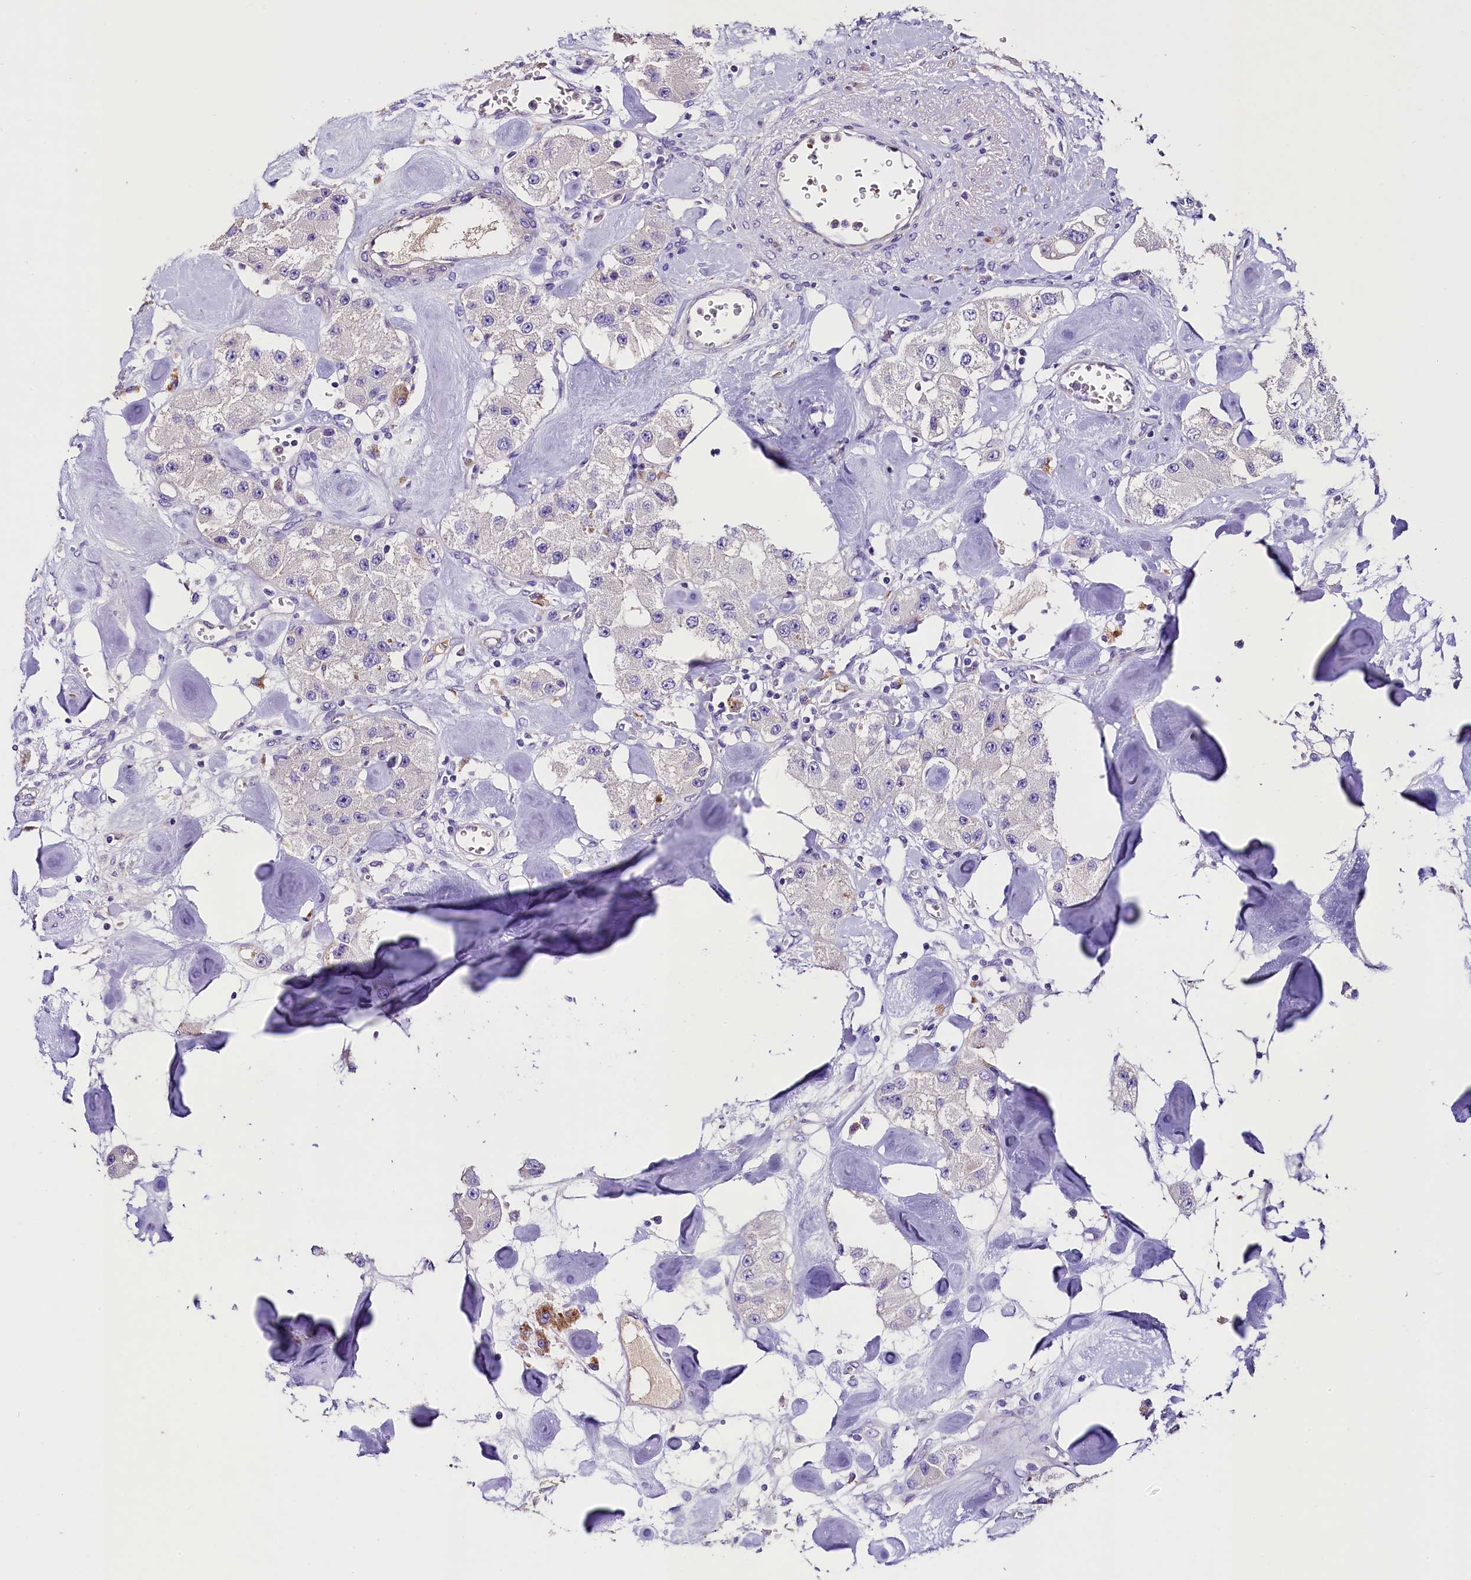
{"staining": {"intensity": "negative", "quantity": "none", "location": "none"}, "tissue": "carcinoid", "cell_type": "Tumor cells", "image_type": "cancer", "snomed": [{"axis": "morphology", "description": "Carcinoid, malignant, NOS"}, {"axis": "topography", "description": "Pancreas"}], "caption": "Immunohistochemistry (IHC) photomicrograph of human carcinoid stained for a protein (brown), which displays no staining in tumor cells.", "gene": "MEX3B", "patient": {"sex": "male", "age": 41}}